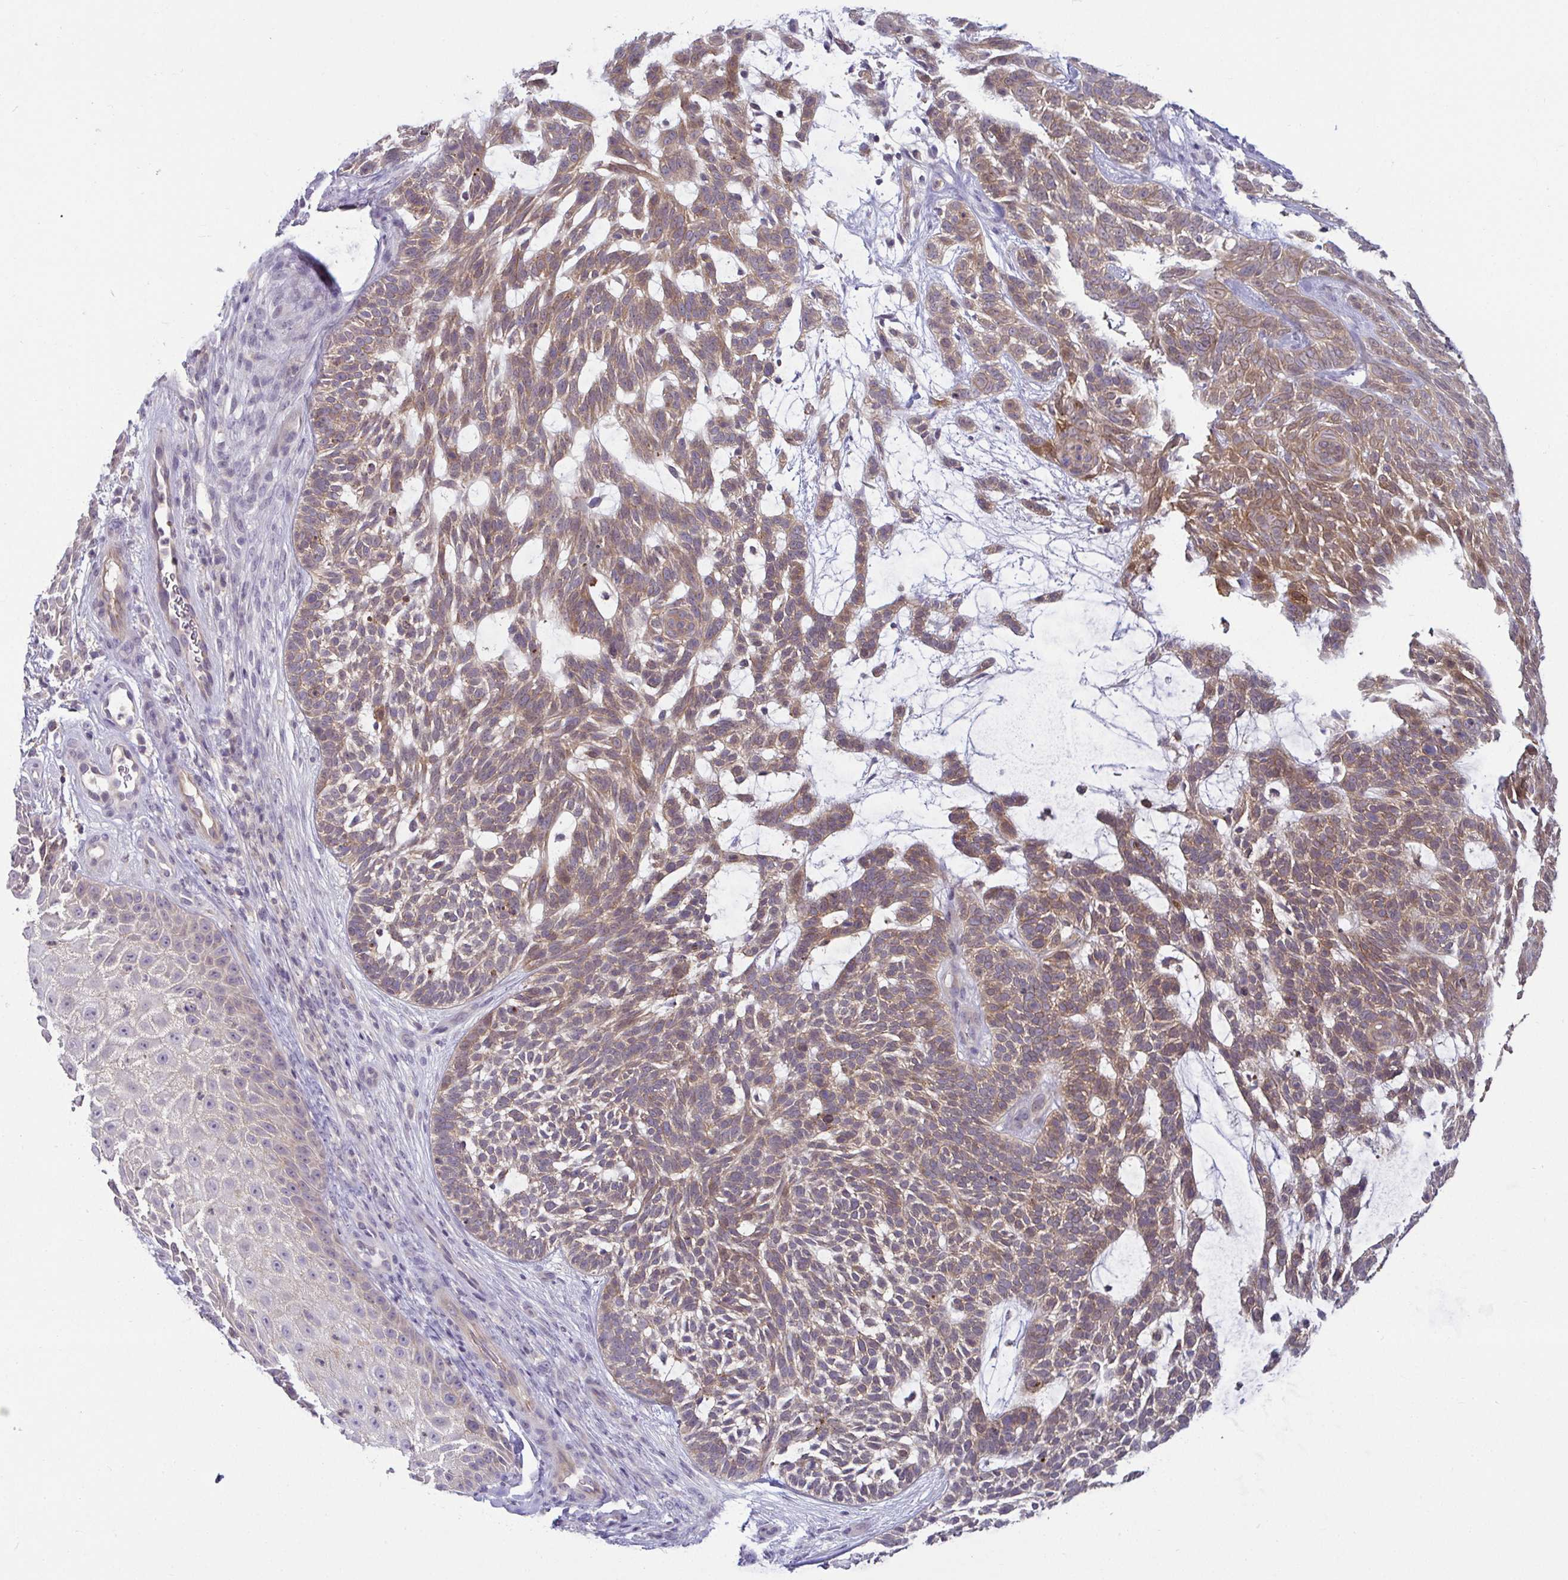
{"staining": {"intensity": "moderate", "quantity": ">75%", "location": "cytoplasmic/membranous"}, "tissue": "skin cancer", "cell_type": "Tumor cells", "image_type": "cancer", "snomed": [{"axis": "morphology", "description": "Basal cell carcinoma"}, {"axis": "topography", "description": "Skin"}, {"axis": "topography", "description": "Skin, foot"}], "caption": "An image of human skin cancer stained for a protein shows moderate cytoplasmic/membranous brown staining in tumor cells.", "gene": "GSTM1", "patient": {"sex": "female", "age": 77}}